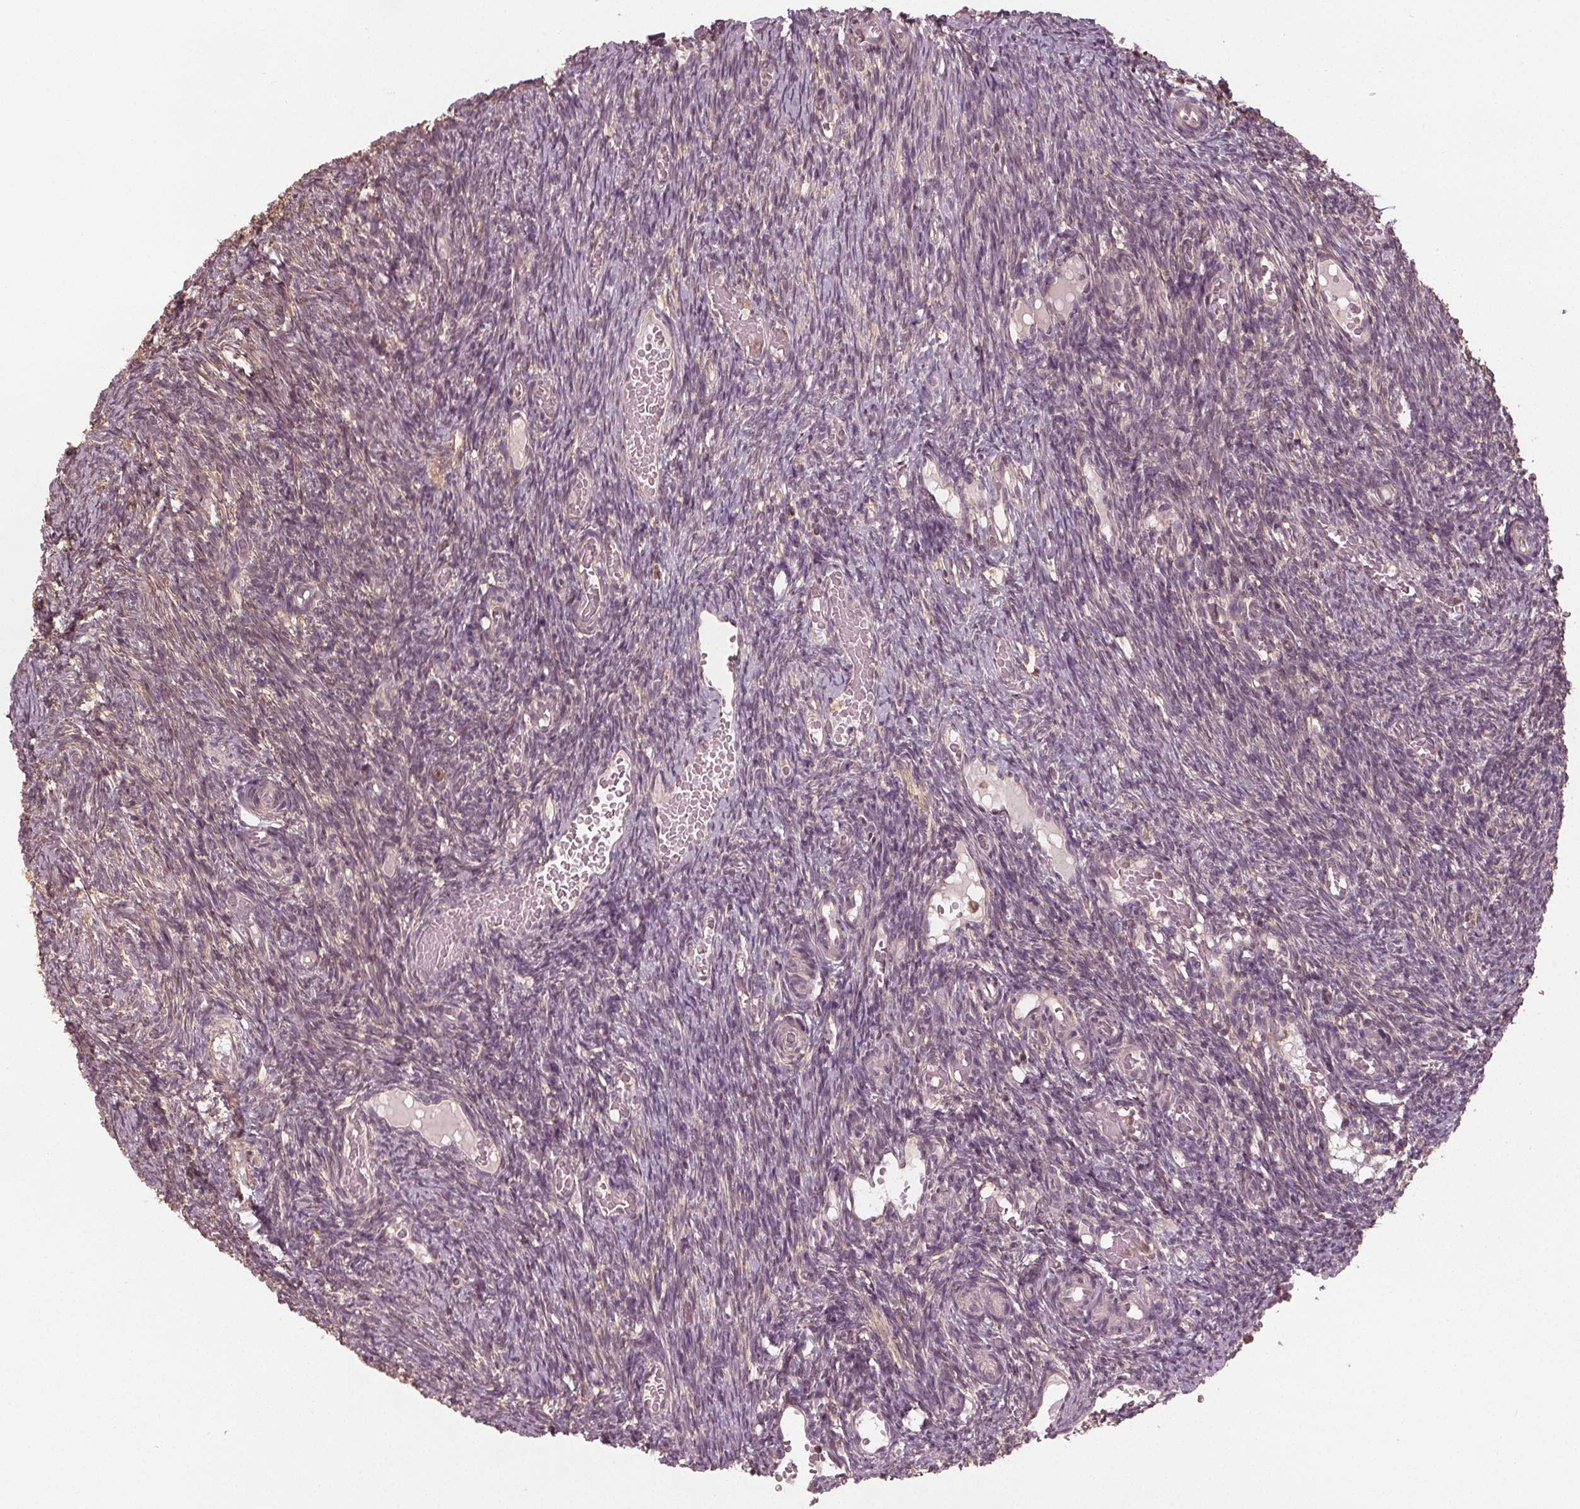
{"staining": {"intensity": "negative", "quantity": "none", "location": "none"}, "tissue": "ovary", "cell_type": "Ovarian stroma cells", "image_type": "normal", "snomed": [{"axis": "morphology", "description": "Normal tissue, NOS"}, {"axis": "topography", "description": "Ovary"}], "caption": "Protein analysis of unremarkable ovary displays no significant positivity in ovarian stroma cells. (DAB immunohistochemistry, high magnification).", "gene": "GNB2", "patient": {"sex": "female", "age": 39}}